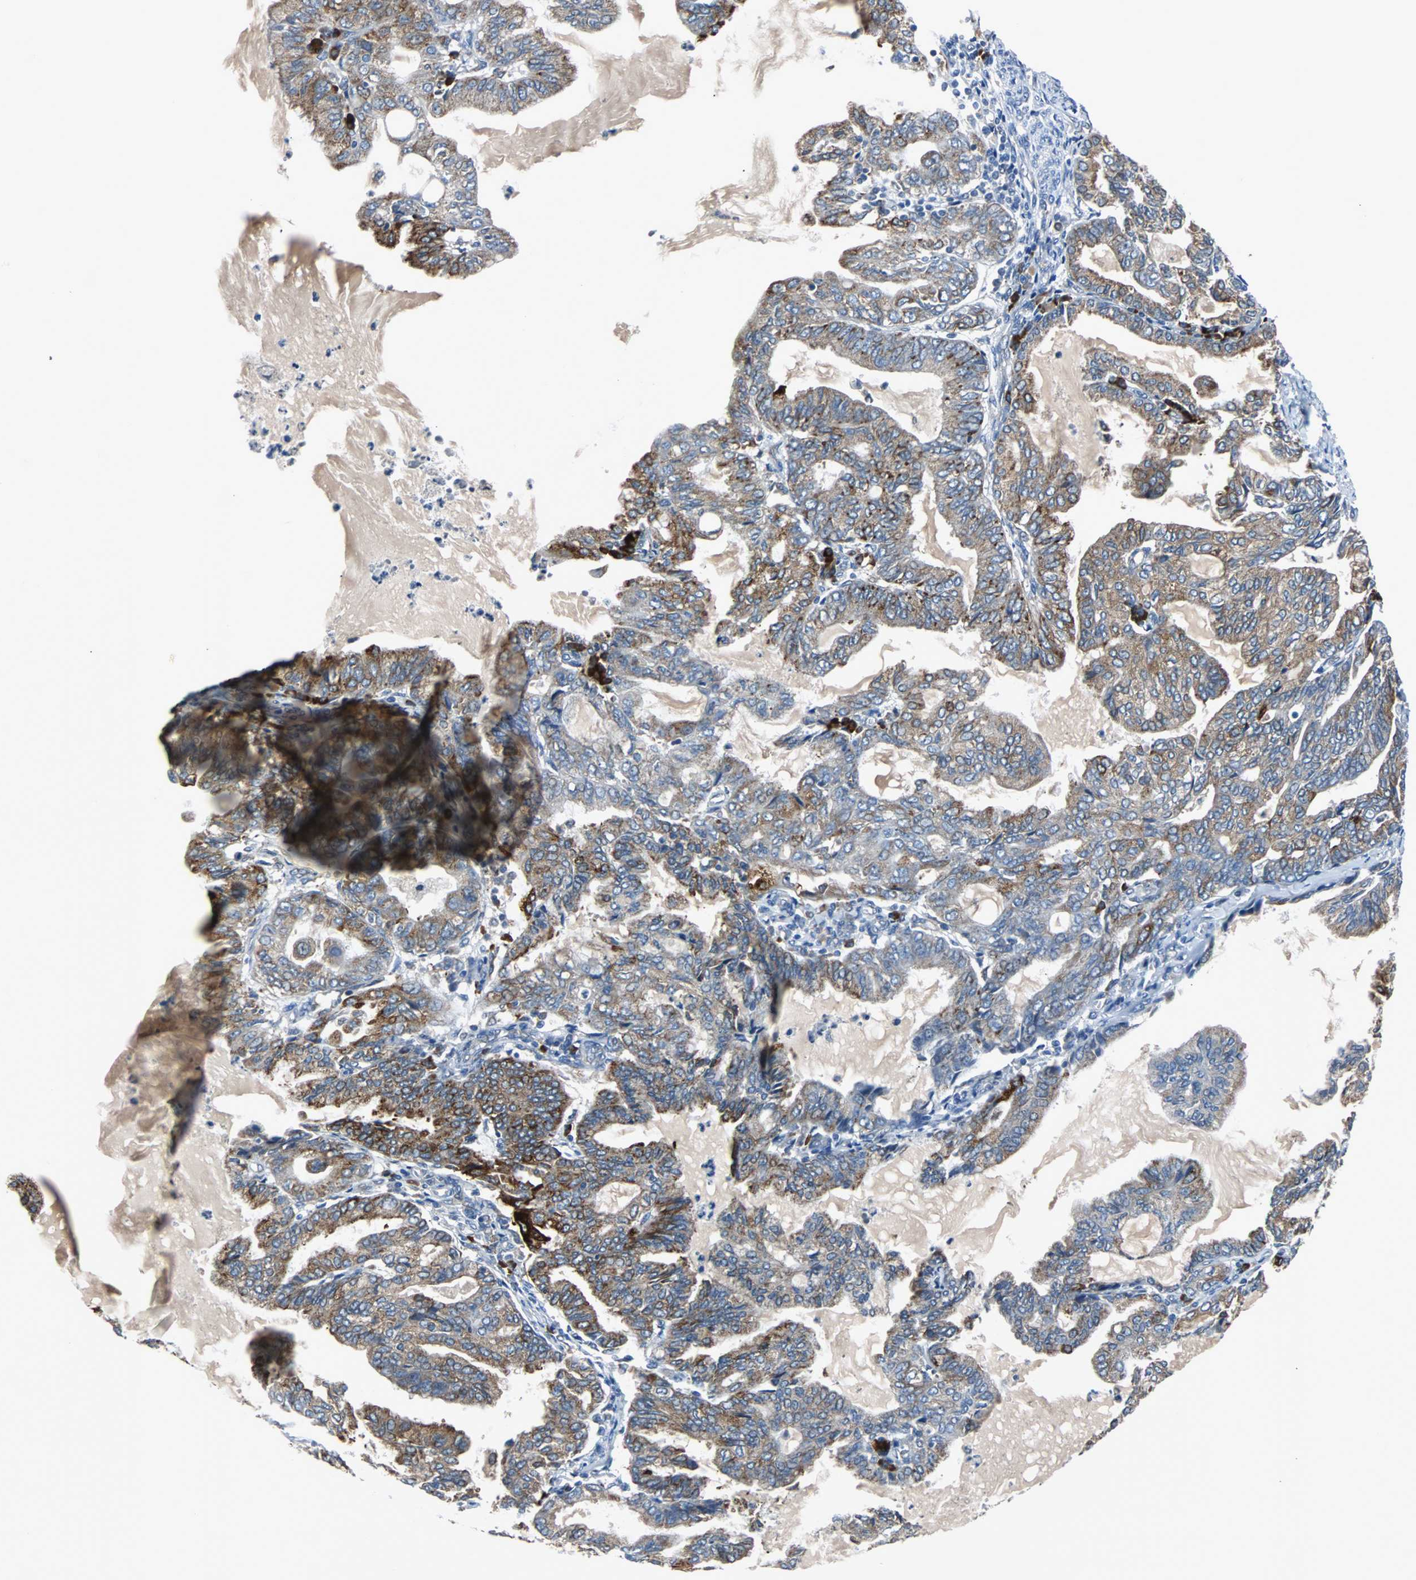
{"staining": {"intensity": "moderate", "quantity": "25%-75%", "location": "cytoplasmic/membranous"}, "tissue": "endometrial cancer", "cell_type": "Tumor cells", "image_type": "cancer", "snomed": [{"axis": "morphology", "description": "Adenocarcinoma, NOS"}, {"axis": "topography", "description": "Endometrium"}], "caption": "Protein expression analysis of human endometrial cancer reveals moderate cytoplasmic/membranous staining in about 25%-75% of tumor cells.", "gene": "PDIA4", "patient": {"sex": "female", "age": 86}}